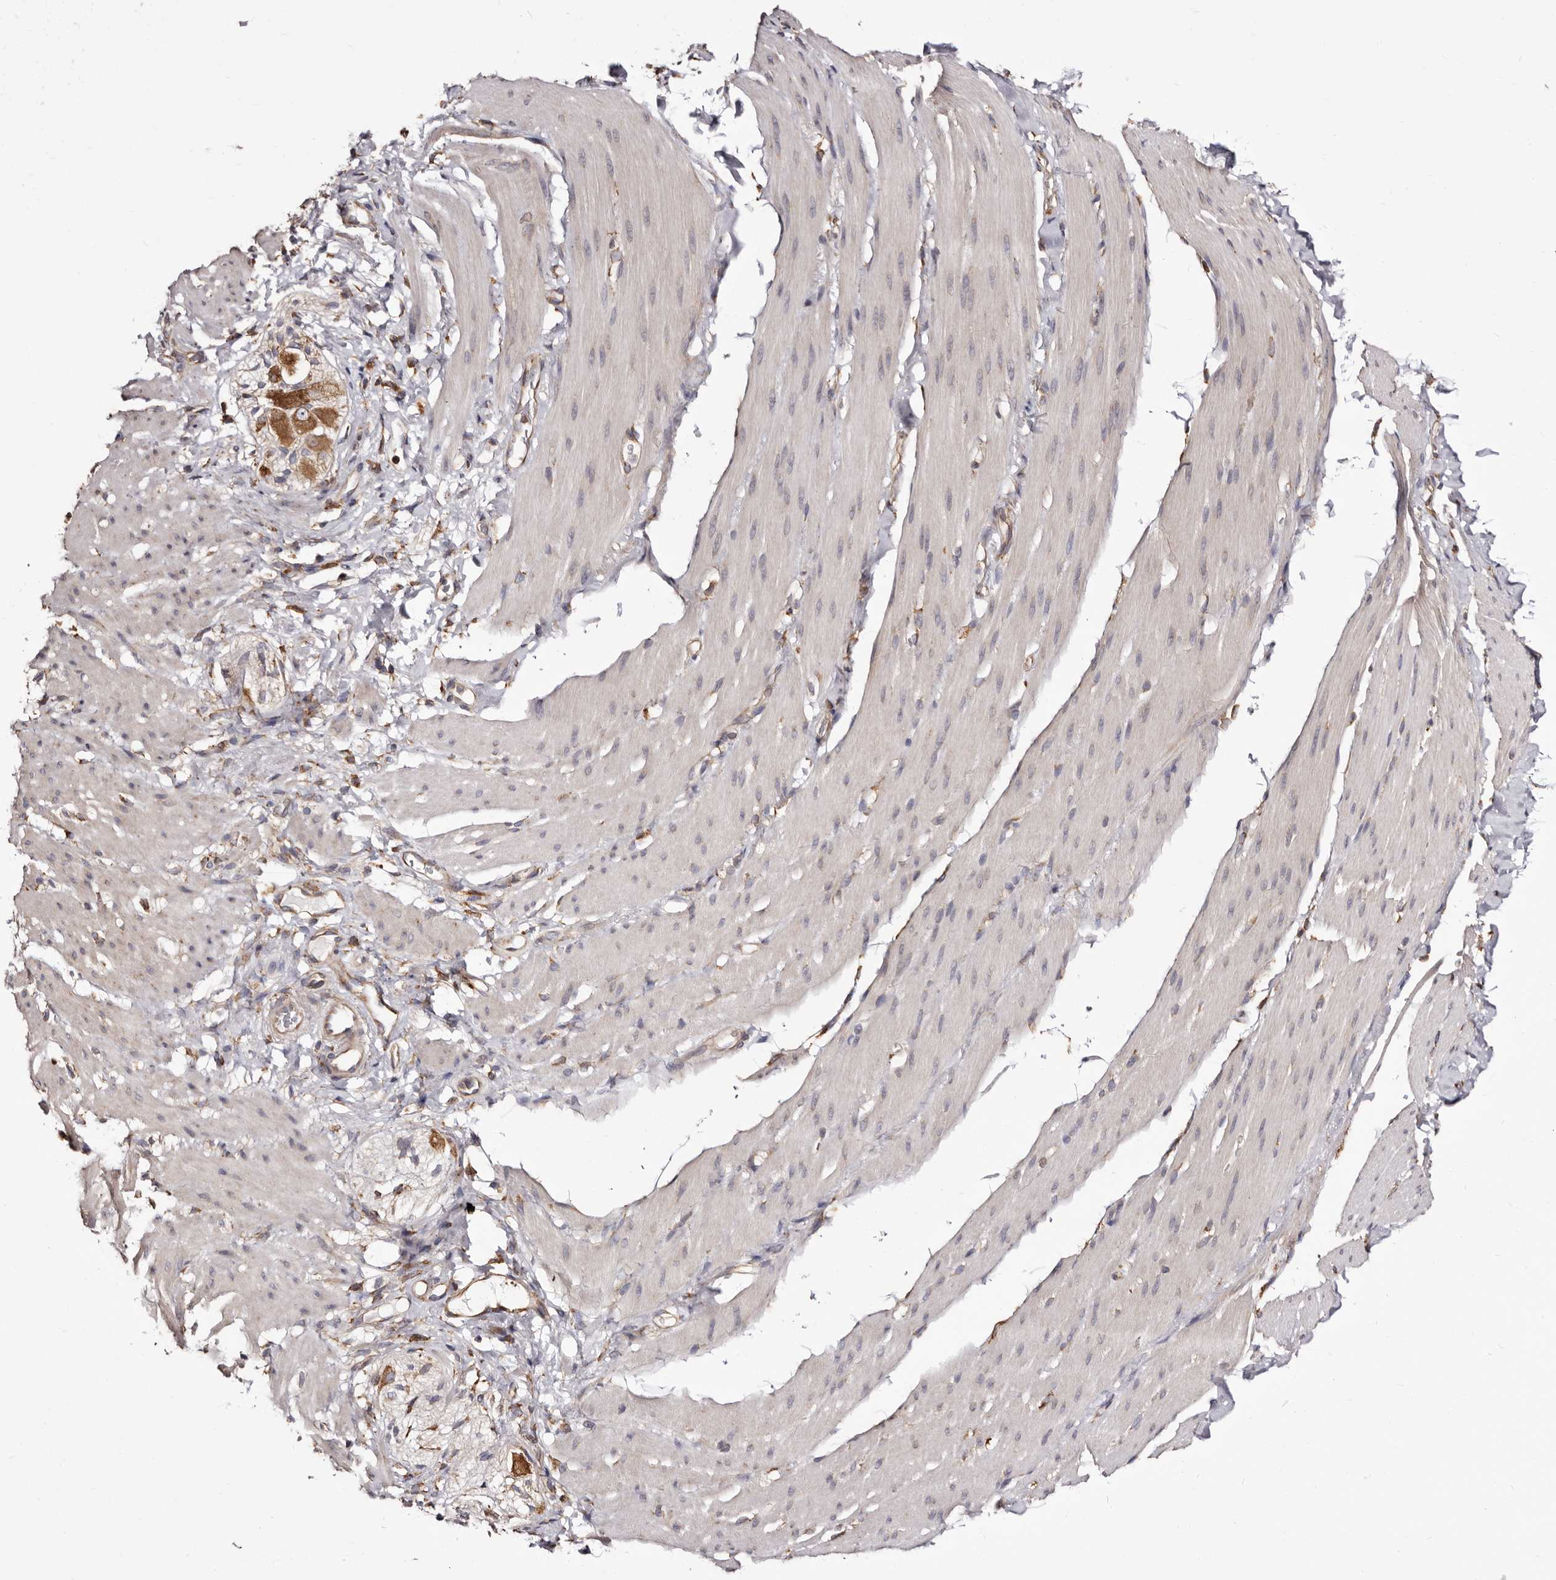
{"staining": {"intensity": "moderate", "quantity": "<25%", "location": "cytoplasmic/membranous"}, "tissue": "smooth muscle", "cell_type": "Smooth muscle cells", "image_type": "normal", "snomed": [{"axis": "morphology", "description": "Normal tissue, NOS"}, {"axis": "topography", "description": "Smooth muscle"}, {"axis": "topography", "description": "Small intestine"}], "caption": "Immunohistochemistry of benign smooth muscle displays low levels of moderate cytoplasmic/membranous positivity in about <25% of smooth muscle cells.", "gene": "ACBD6", "patient": {"sex": "female", "age": 84}}